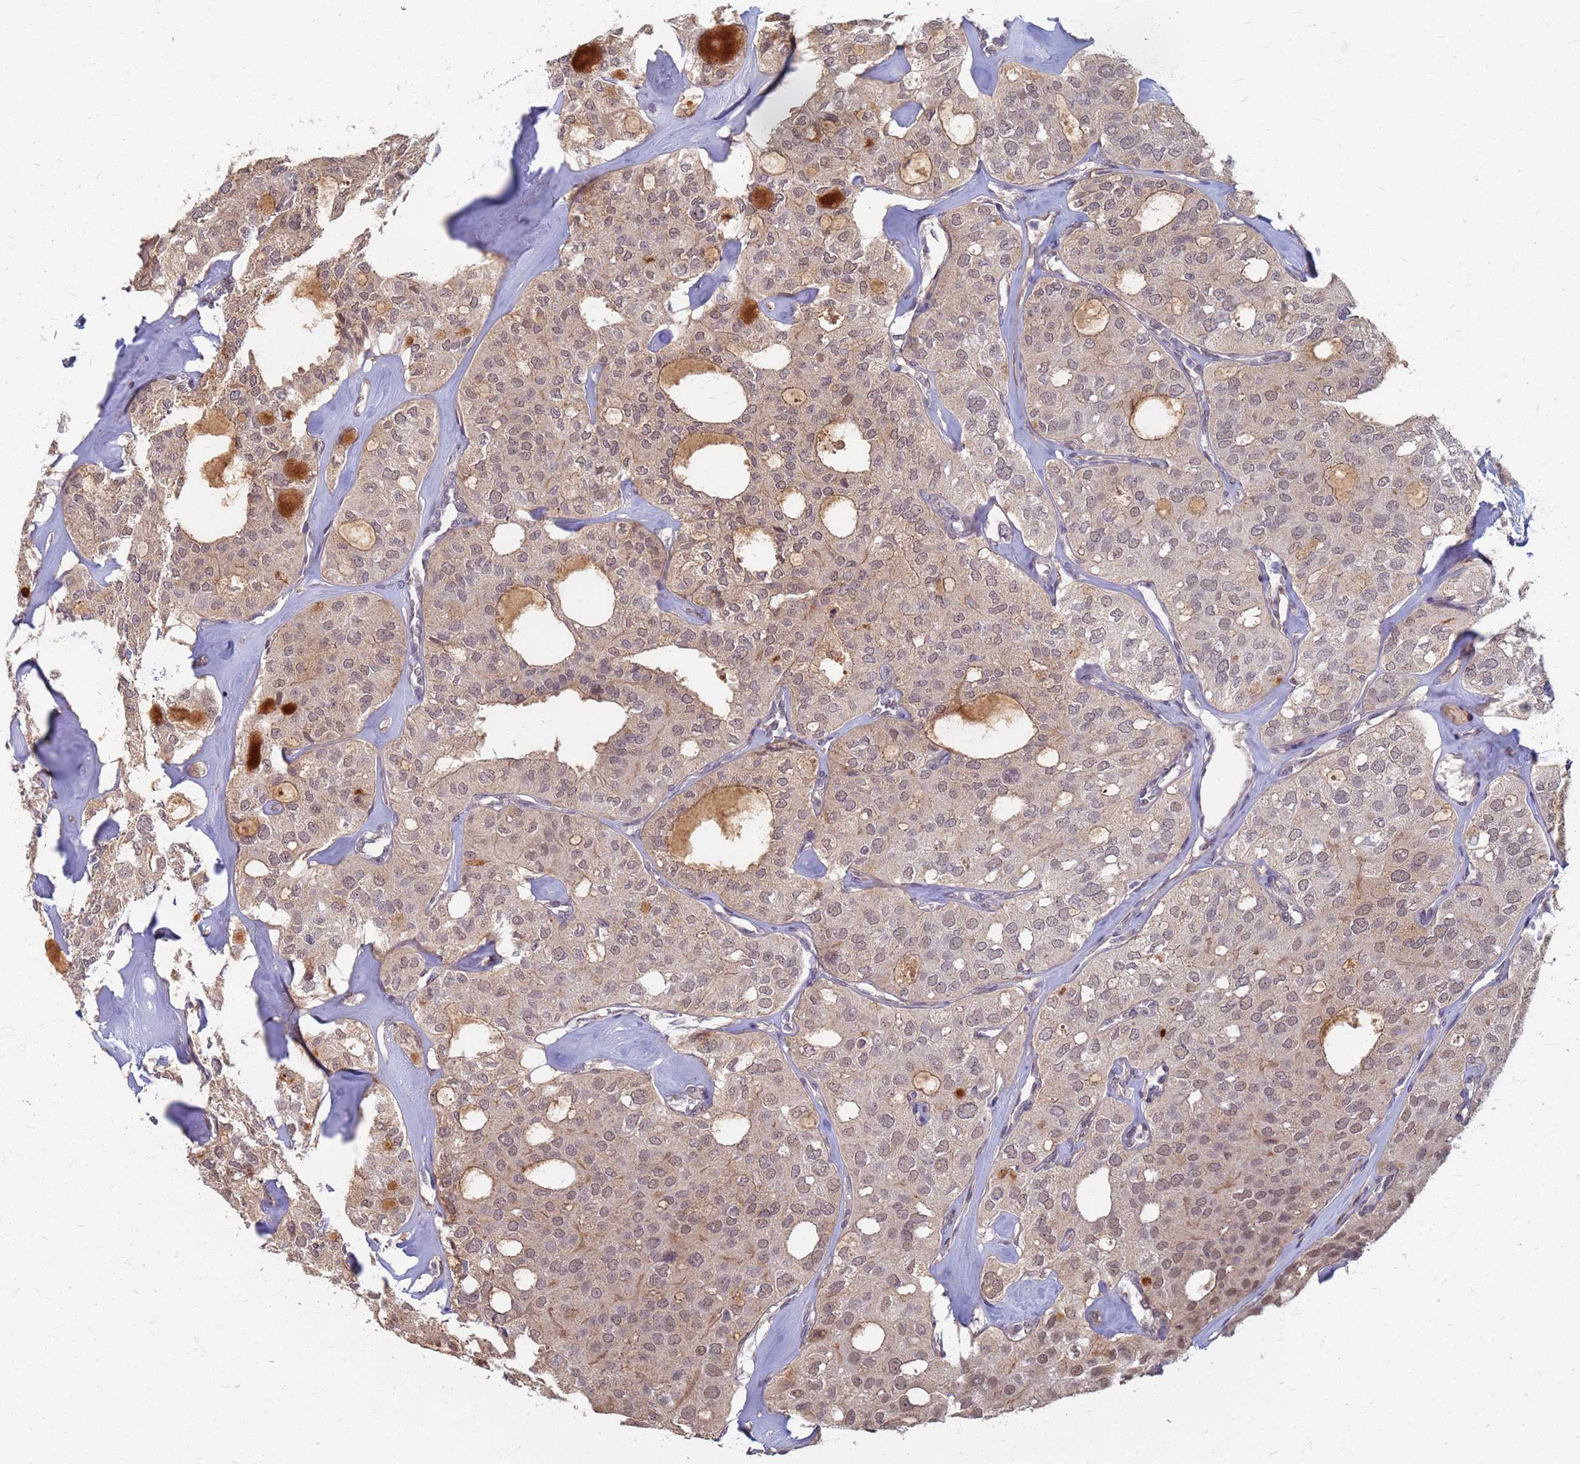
{"staining": {"intensity": "weak", "quantity": "25%-75%", "location": "nuclear"}, "tissue": "thyroid cancer", "cell_type": "Tumor cells", "image_type": "cancer", "snomed": [{"axis": "morphology", "description": "Follicular adenoma carcinoma, NOS"}, {"axis": "topography", "description": "Thyroid gland"}], "caption": "Protein expression analysis of follicular adenoma carcinoma (thyroid) exhibits weak nuclear staining in approximately 25%-75% of tumor cells.", "gene": "ITGB4", "patient": {"sex": "male", "age": 75}}